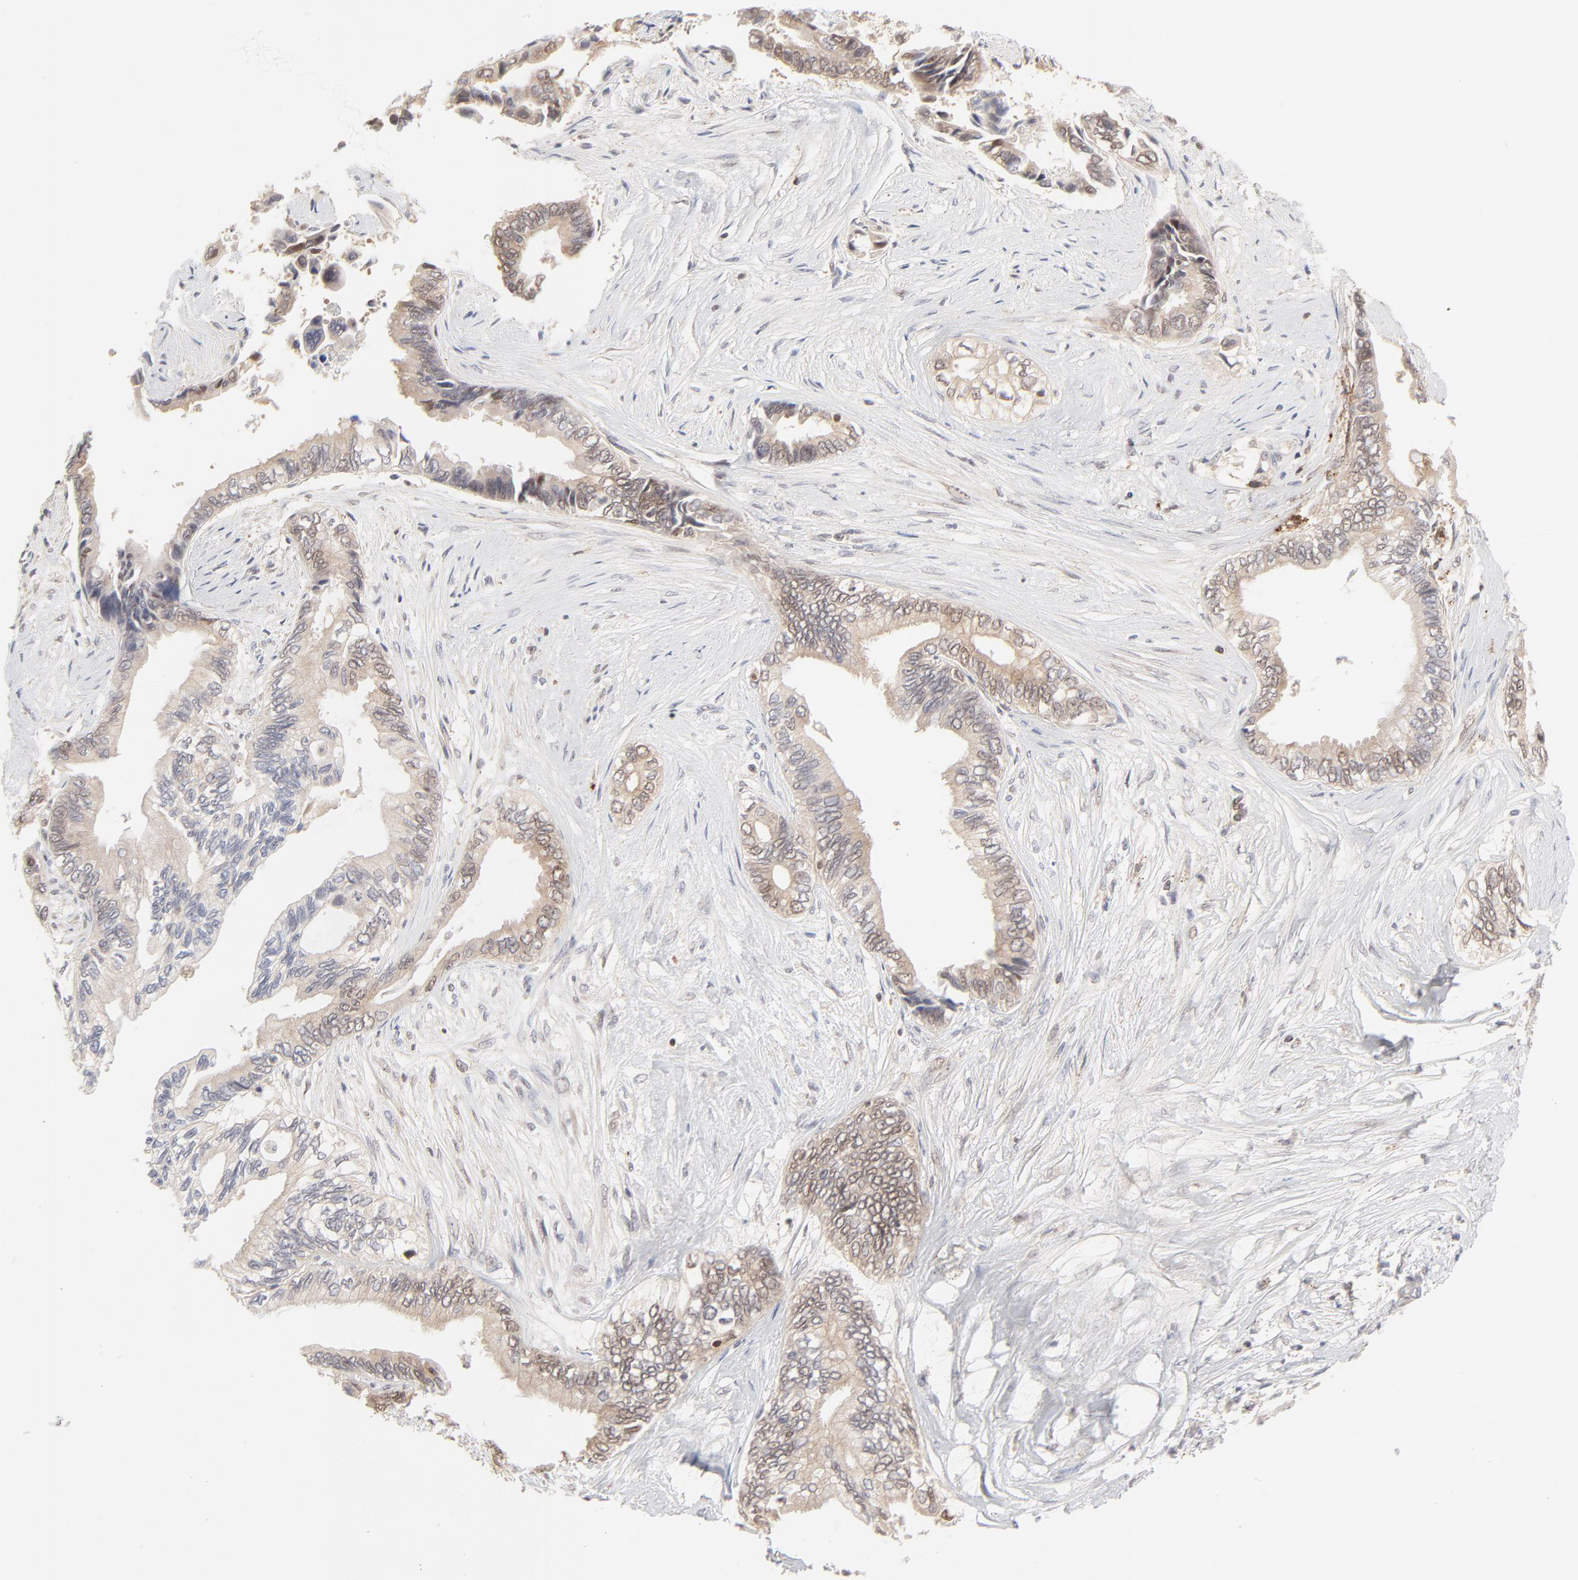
{"staining": {"intensity": "weak", "quantity": "<25%", "location": "nuclear"}, "tissue": "pancreatic cancer", "cell_type": "Tumor cells", "image_type": "cancer", "snomed": [{"axis": "morphology", "description": "Adenocarcinoma, NOS"}, {"axis": "topography", "description": "Pancreas"}], "caption": "DAB (3,3'-diaminobenzidine) immunohistochemical staining of human adenocarcinoma (pancreatic) shows no significant expression in tumor cells.", "gene": "CDK6", "patient": {"sex": "female", "age": 66}}